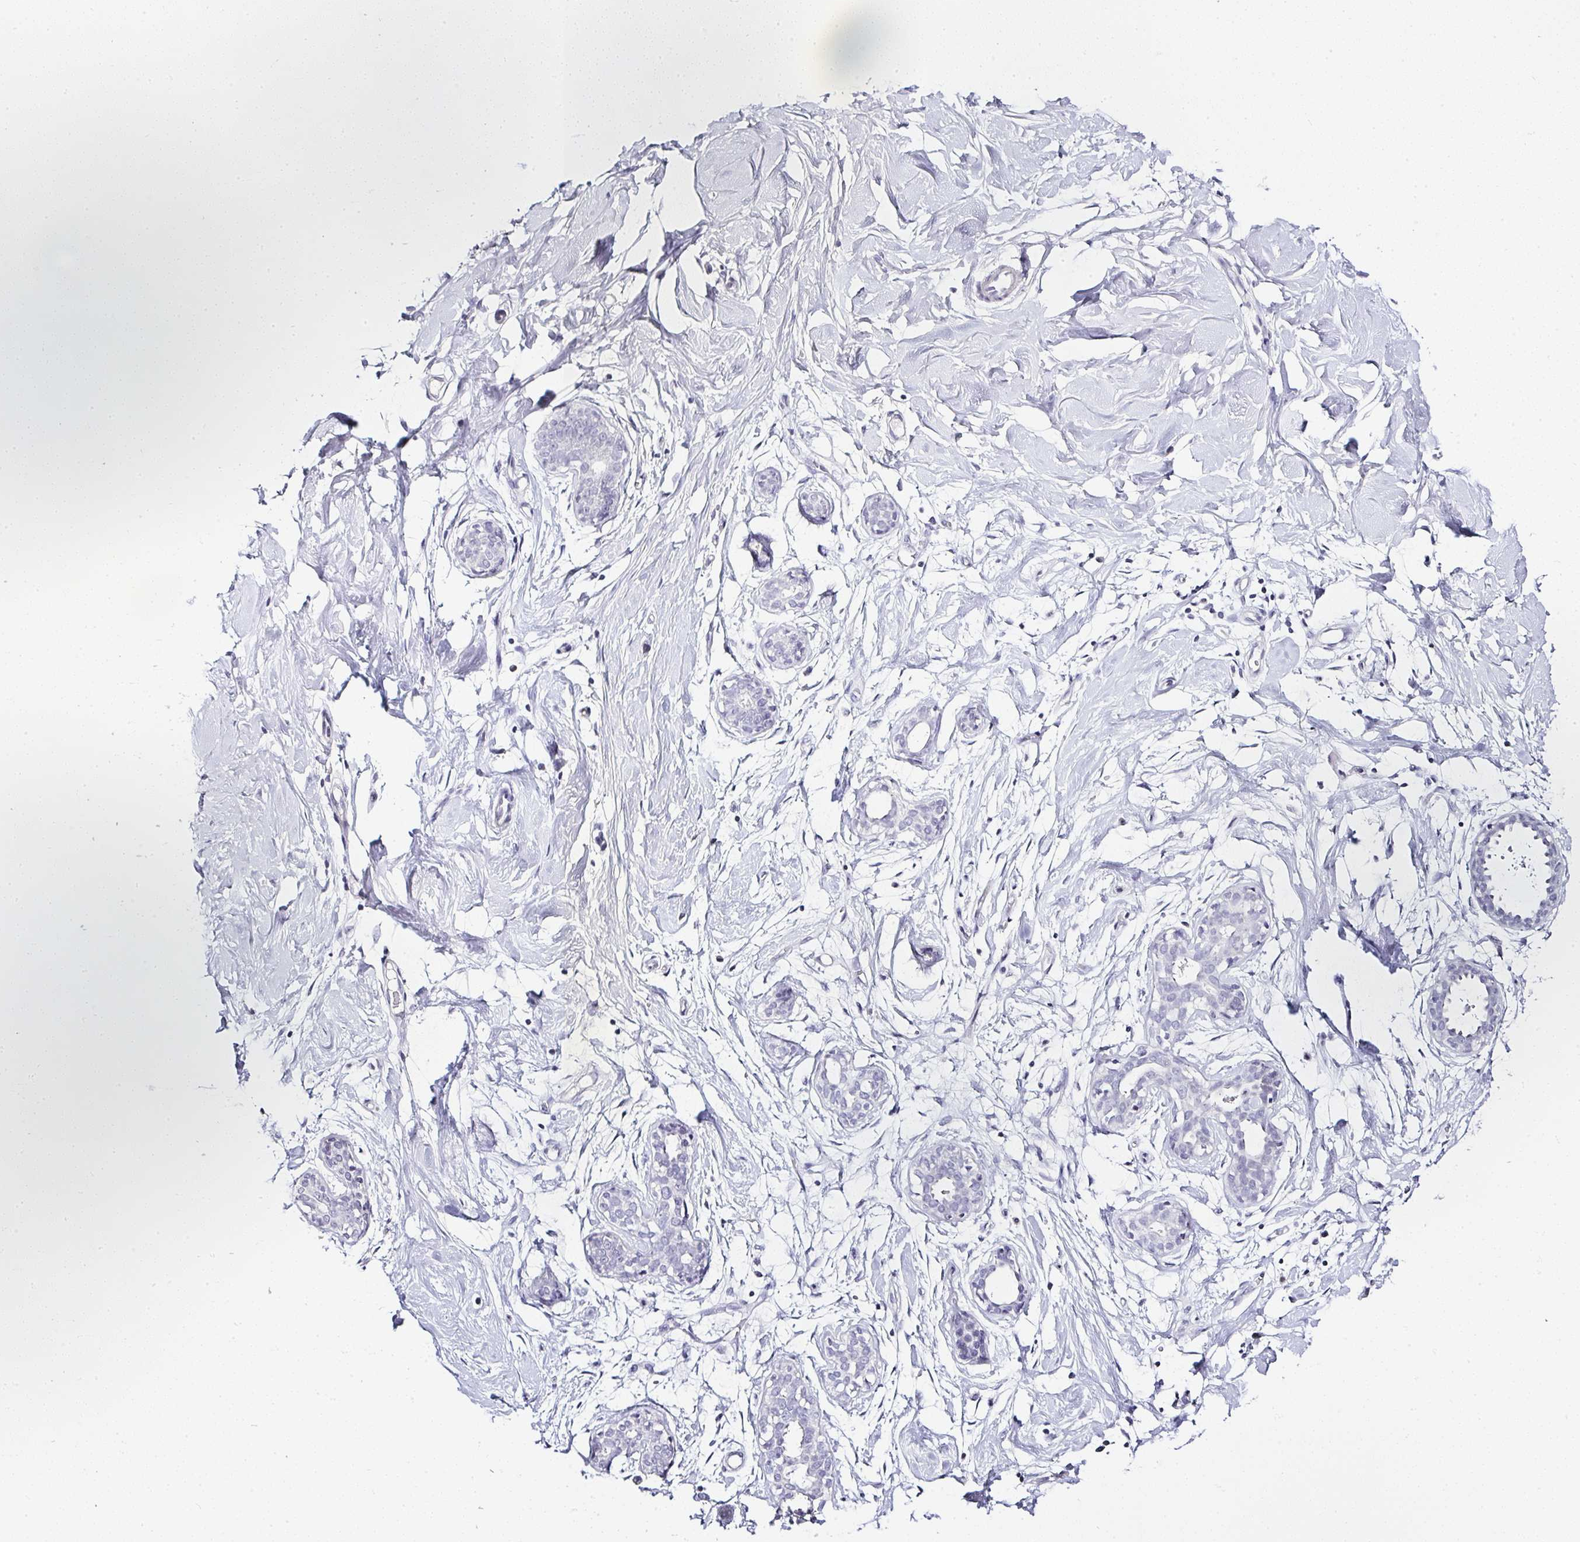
{"staining": {"intensity": "negative", "quantity": "none", "location": "none"}, "tissue": "breast", "cell_type": "Adipocytes", "image_type": "normal", "snomed": [{"axis": "morphology", "description": "Normal tissue, NOS"}, {"axis": "topography", "description": "Breast"}], "caption": "DAB immunohistochemical staining of benign human breast exhibits no significant staining in adipocytes. (Brightfield microscopy of DAB immunohistochemistry at high magnification).", "gene": "SERPINB3", "patient": {"sex": "female", "age": 27}}